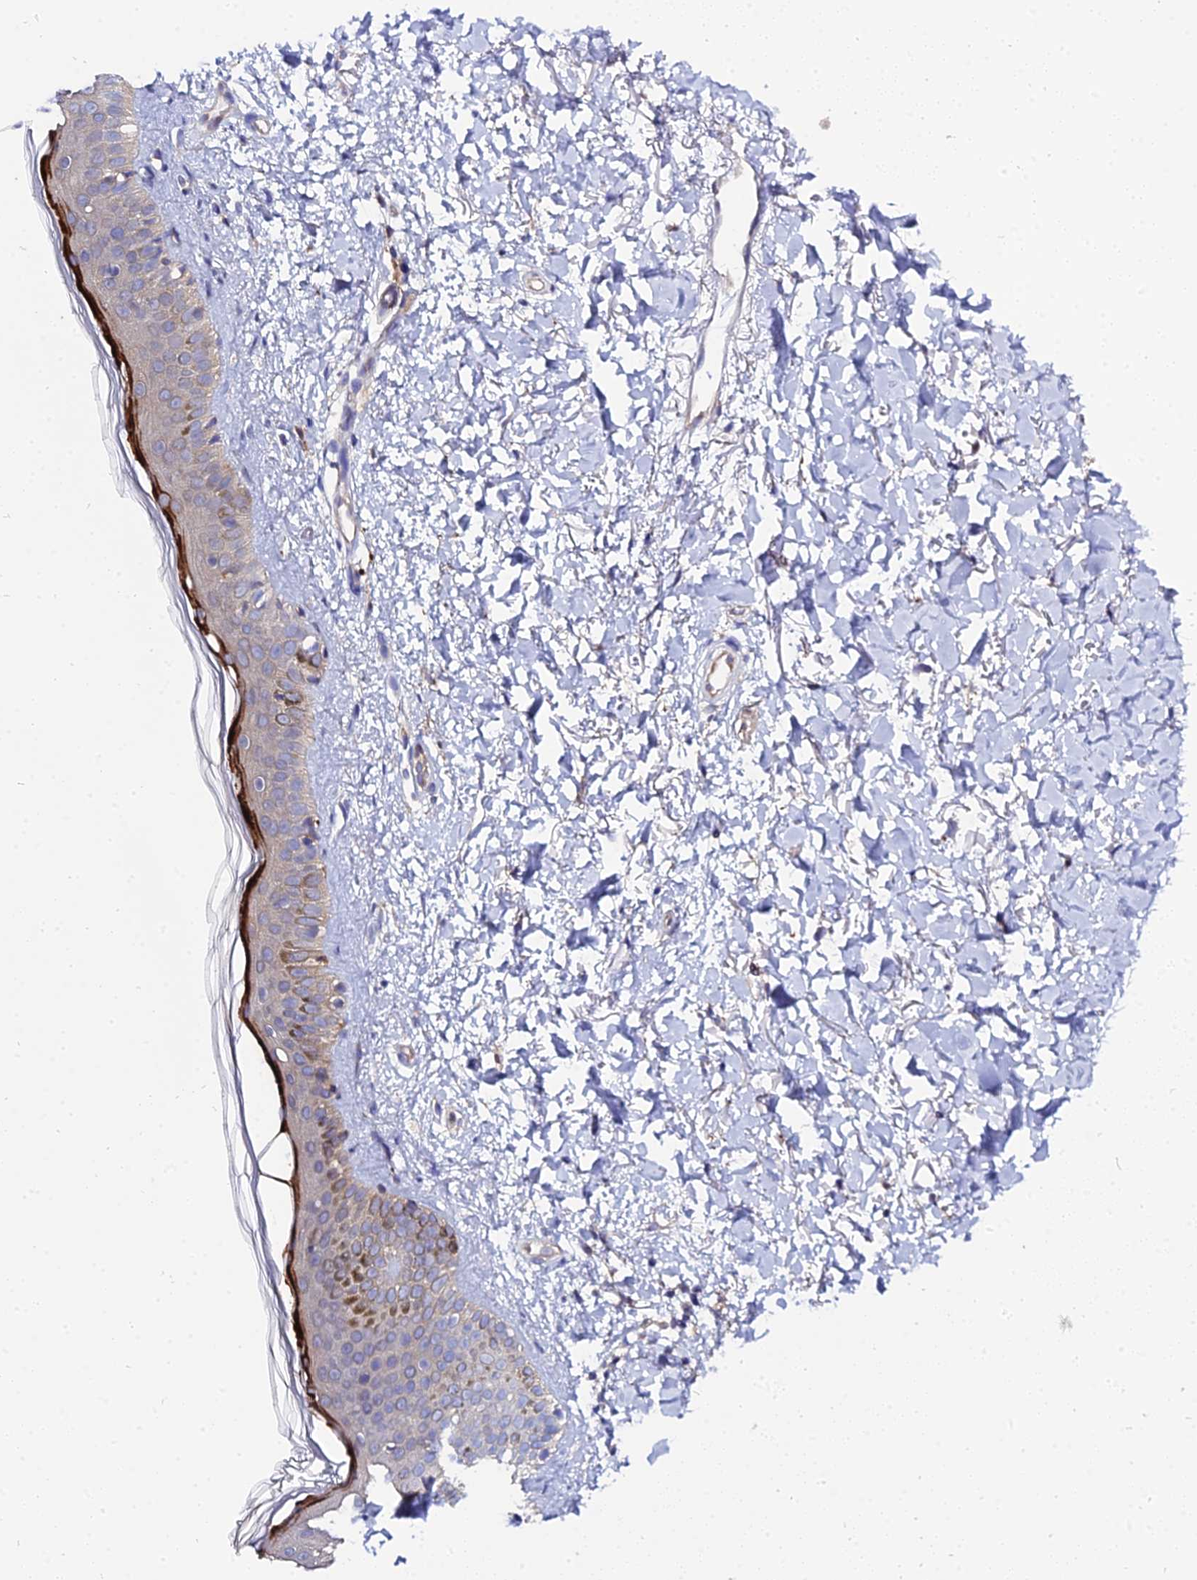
{"staining": {"intensity": "negative", "quantity": "none", "location": "none"}, "tissue": "skin", "cell_type": "Fibroblasts", "image_type": "normal", "snomed": [{"axis": "morphology", "description": "Normal tissue, NOS"}, {"axis": "topography", "description": "Skin"}], "caption": "High magnification brightfield microscopy of unremarkable skin stained with DAB (brown) and counterstained with hematoxylin (blue): fibroblasts show no significant expression.", "gene": "C2orf69", "patient": {"sex": "female", "age": 58}}